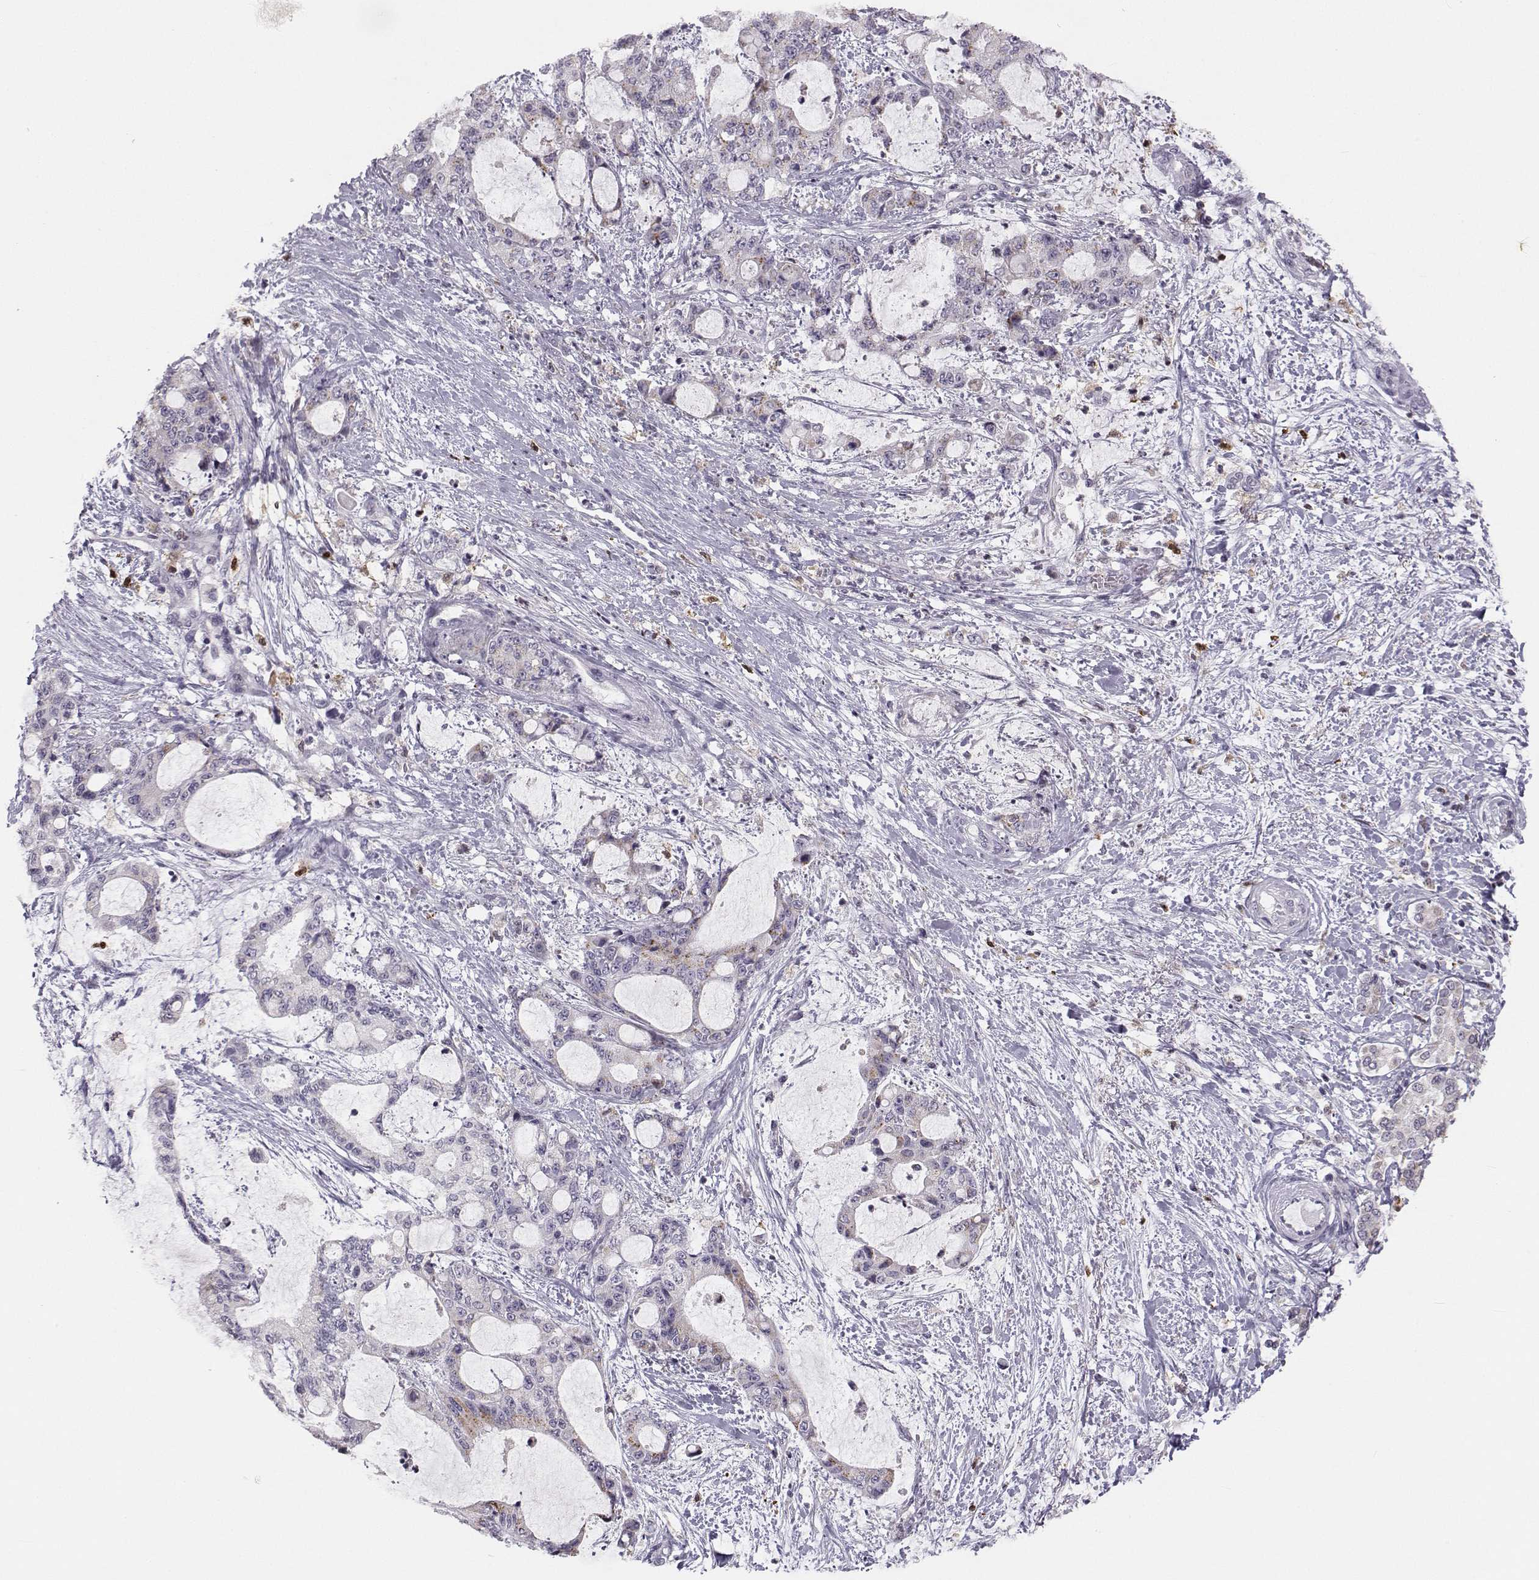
{"staining": {"intensity": "moderate", "quantity": "<25%", "location": "cytoplasmic/membranous"}, "tissue": "liver cancer", "cell_type": "Tumor cells", "image_type": "cancer", "snomed": [{"axis": "morphology", "description": "Normal tissue, NOS"}, {"axis": "morphology", "description": "Cholangiocarcinoma"}, {"axis": "topography", "description": "Liver"}, {"axis": "topography", "description": "Peripheral nerve tissue"}], "caption": "Approximately <25% of tumor cells in human liver cancer (cholangiocarcinoma) exhibit moderate cytoplasmic/membranous protein expression as visualized by brown immunohistochemical staining.", "gene": "HTR7", "patient": {"sex": "female", "age": 73}}